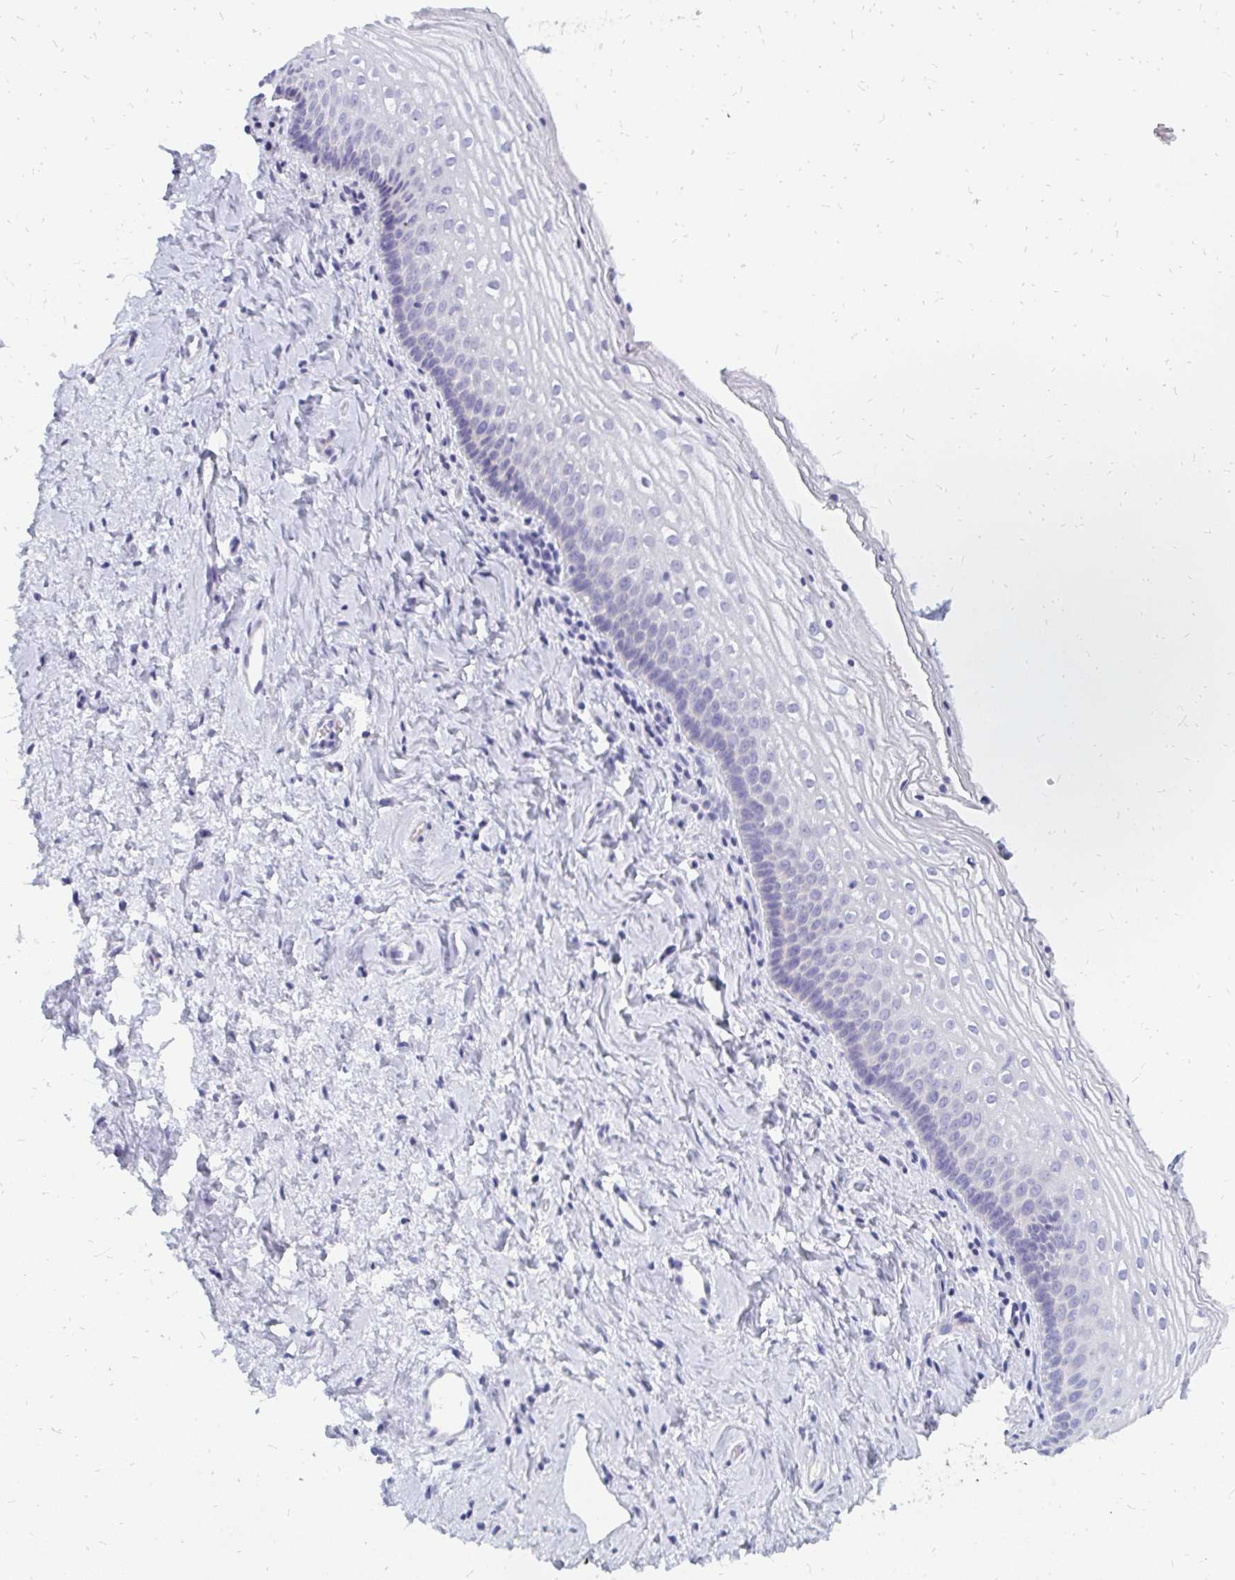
{"staining": {"intensity": "negative", "quantity": "none", "location": "none"}, "tissue": "vagina", "cell_type": "Squamous epithelial cells", "image_type": "normal", "snomed": [{"axis": "morphology", "description": "Normal tissue, NOS"}, {"axis": "morphology", "description": "Squamous cell carcinoma, NOS"}, {"axis": "topography", "description": "Vagina"}, {"axis": "topography", "description": "Cervix"}], "caption": "This is a photomicrograph of IHC staining of benign vagina, which shows no expression in squamous epithelial cells.", "gene": "OR10V1", "patient": {"sex": "female", "age": 45}}